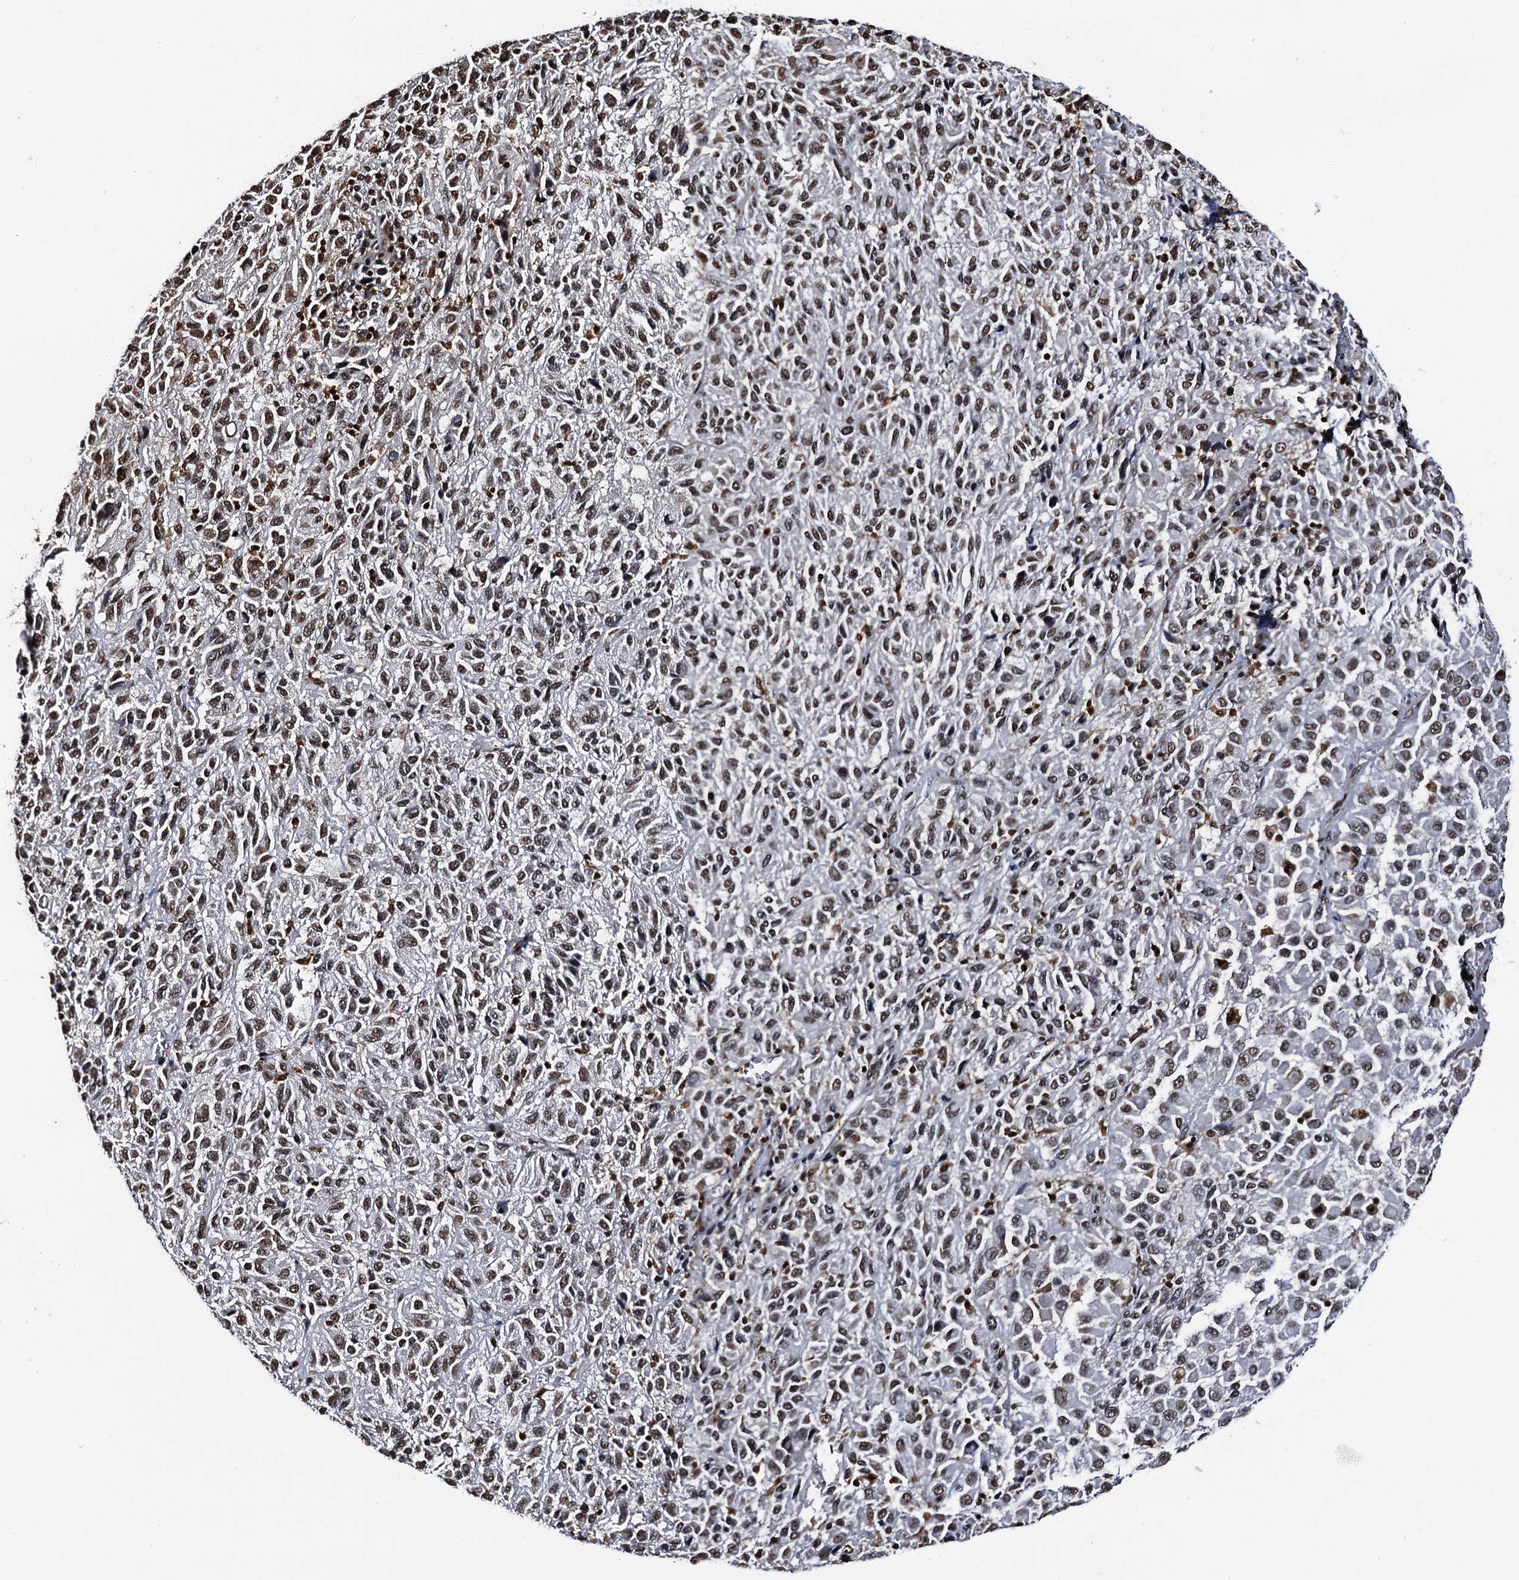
{"staining": {"intensity": "moderate", "quantity": ">75%", "location": "nuclear"}, "tissue": "melanoma", "cell_type": "Tumor cells", "image_type": "cancer", "snomed": [{"axis": "morphology", "description": "Malignant melanoma, Metastatic site"}, {"axis": "topography", "description": "Lung"}], "caption": "Malignant melanoma (metastatic site) was stained to show a protein in brown. There is medium levels of moderate nuclear expression in about >75% of tumor cells. (Brightfield microscopy of DAB IHC at high magnification).", "gene": "SNRPD2", "patient": {"sex": "male", "age": 64}}